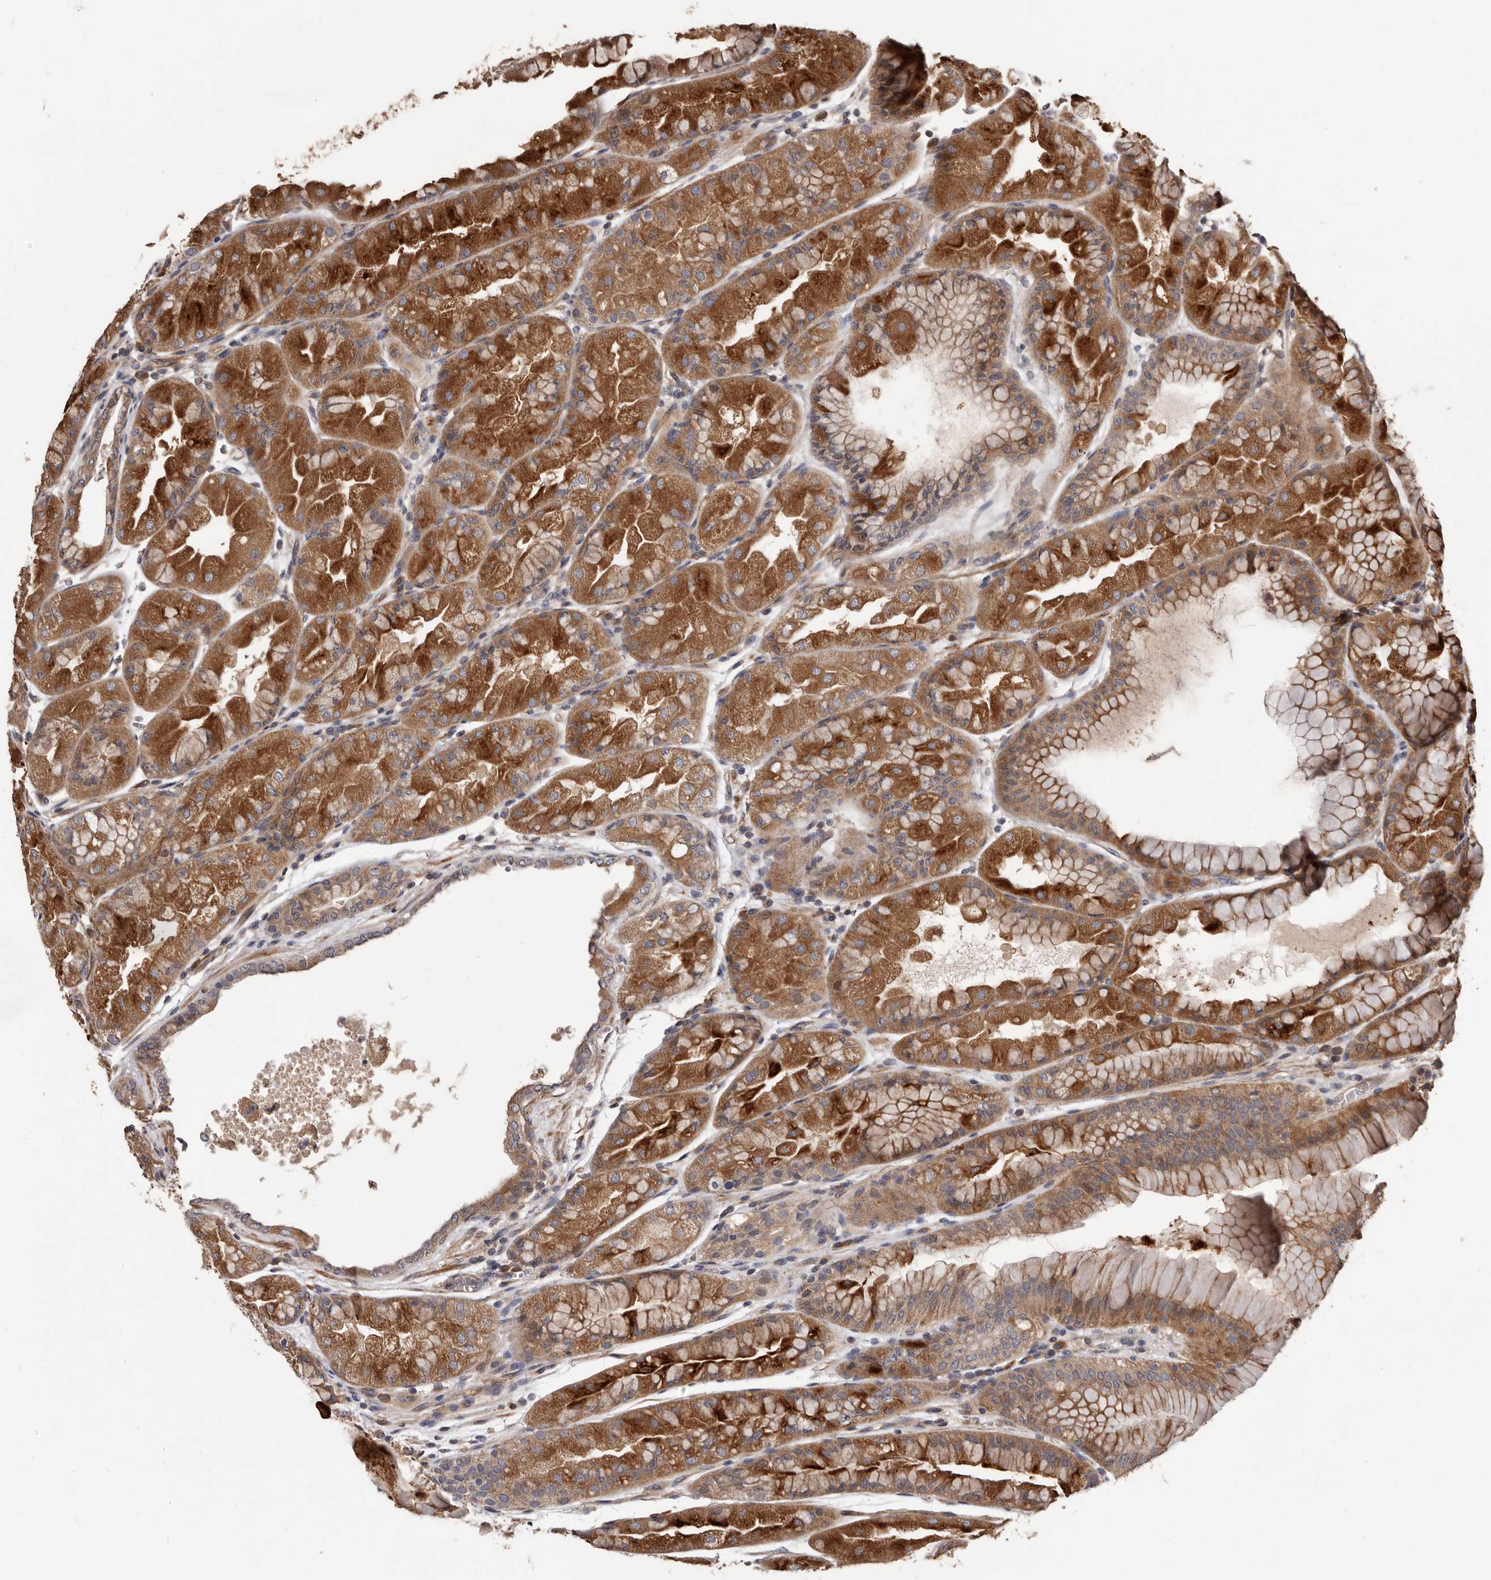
{"staining": {"intensity": "moderate", "quantity": ">75%", "location": "cytoplasmic/membranous"}, "tissue": "stomach", "cell_type": "Glandular cells", "image_type": "normal", "snomed": [{"axis": "morphology", "description": "Normal tissue, NOS"}, {"axis": "topography", "description": "Stomach, upper"}], "caption": "Stomach stained with DAB immunohistochemistry reveals medium levels of moderate cytoplasmic/membranous positivity in approximately >75% of glandular cells. (DAB IHC with brightfield microscopy, high magnification).", "gene": "ADAMTS2", "patient": {"sex": "male", "age": 47}}